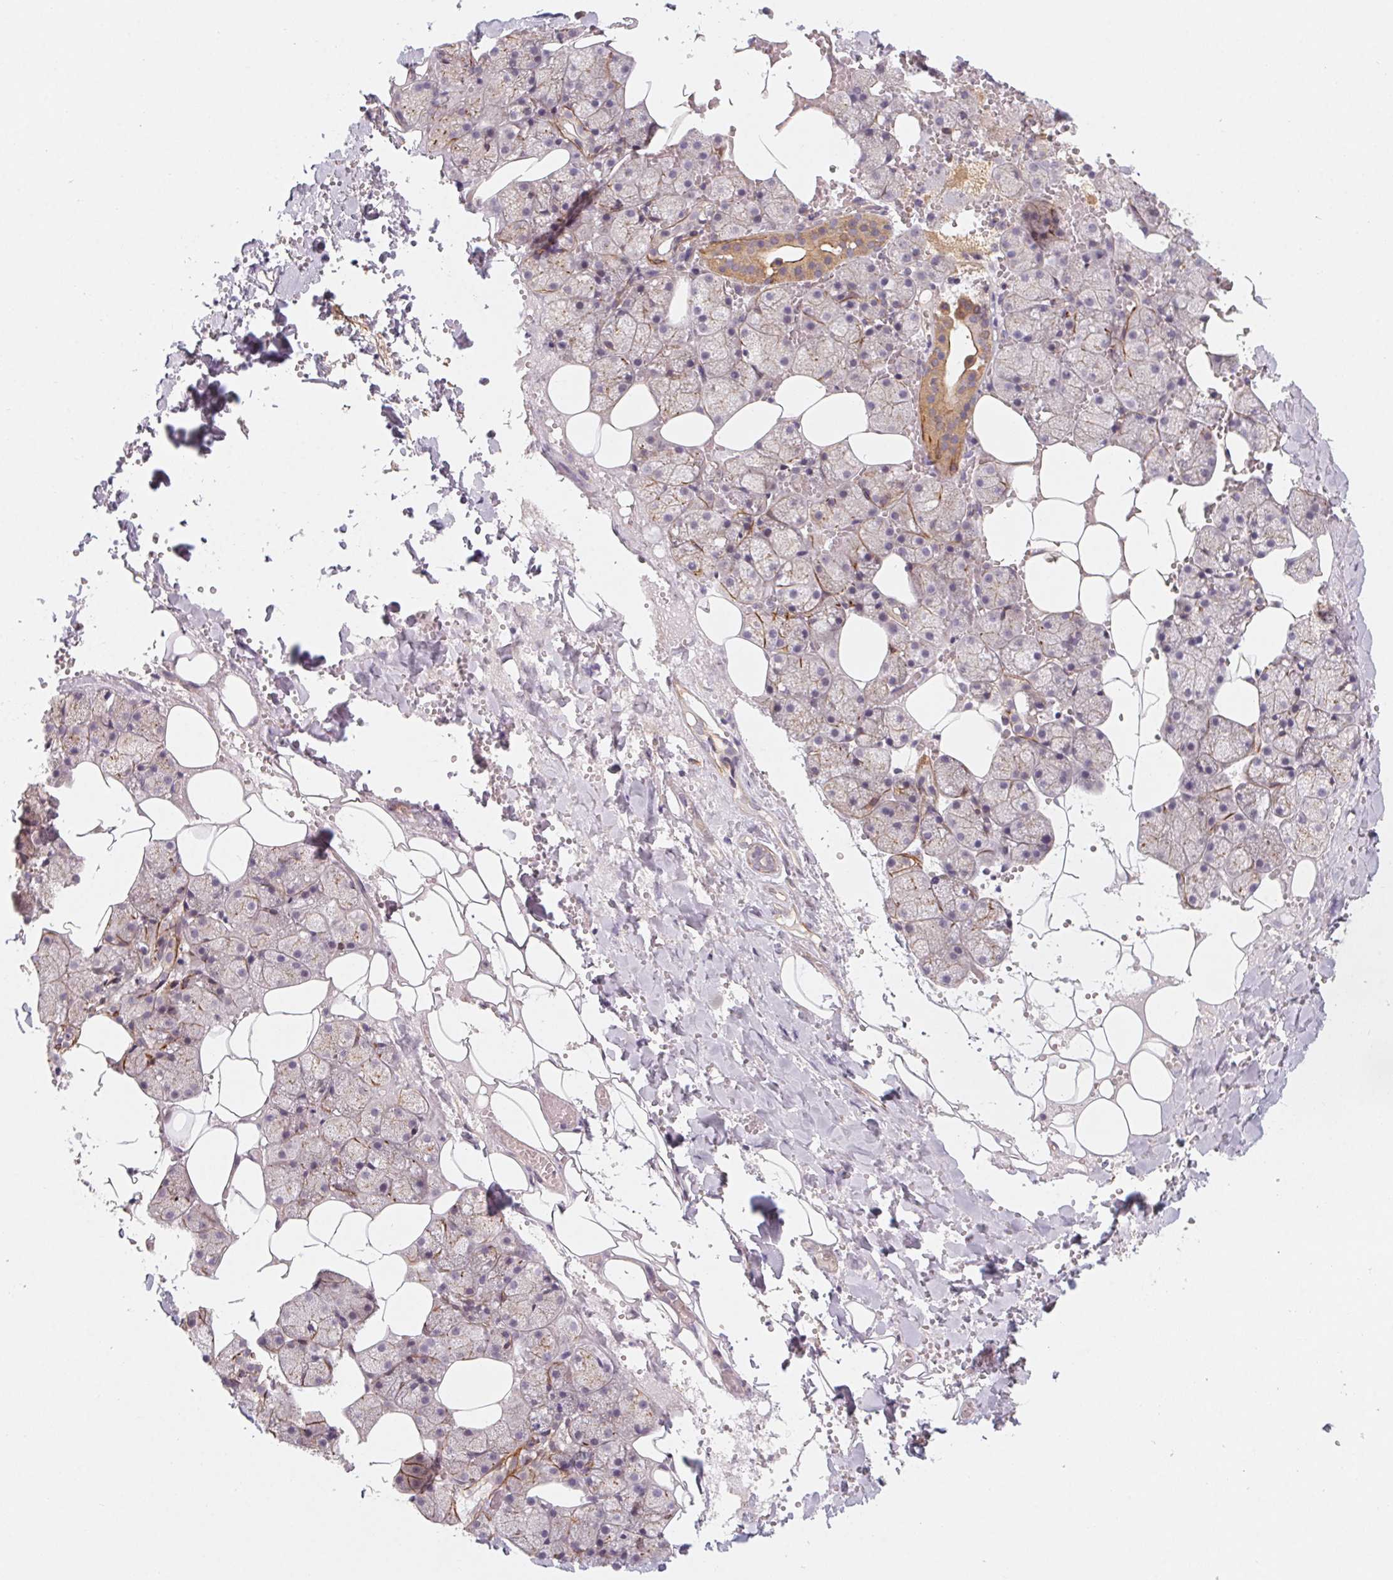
{"staining": {"intensity": "moderate", "quantity": "<25%", "location": "cytoplasmic/membranous"}, "tissue": "salivary gland", "cell_type": "Glandular cells", "image_type": "normal", "snomed": [{"axis": "morphology", "description": "Normal tissue, NOS"}, {"axis": "topography", "description": "Salivary gland"}], "caption": "Immunohistochemical staining of normal human salivary gland shows low levels of moderate cytoplasmic/membranous expression in about <25% of glandular cells. The staining was performed using DAB to visualize the protein expression in brown, while the nuclei were stained in blue with hematoxylin (Magnification: 20x).", "gene": "CCDC112", "patient": {"sex": "male", "age": 38}}